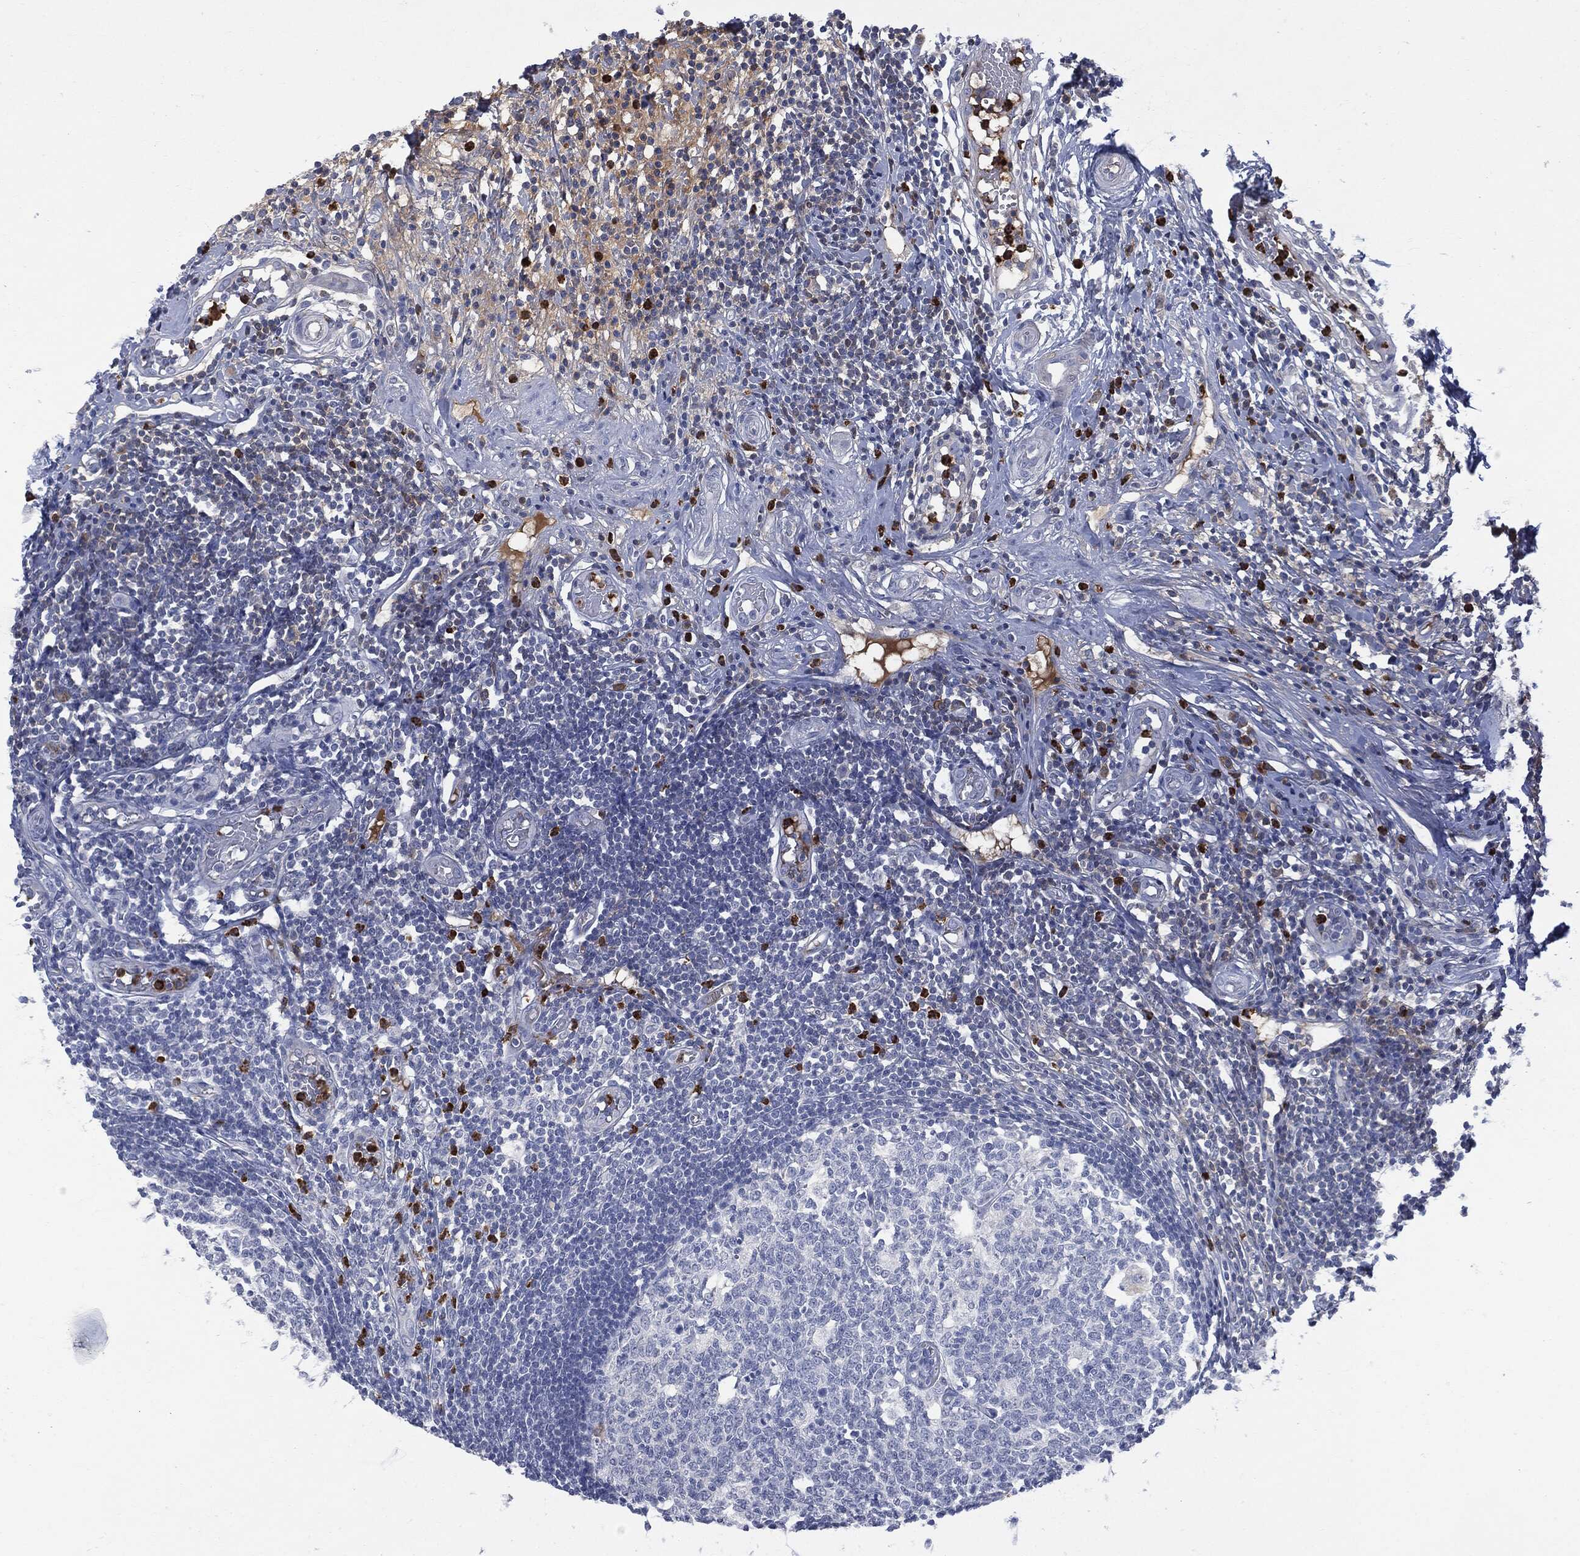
{"staining": {"intensity": "negative", "quantity": "none", "location": "none"}, "tissue": "appendix", "cell_type": "Glandular cells", "image_type": "normal", "snomed": [{"axis": "morphology", "description": "Normal tissue, NOS"}, {"axis": "morphology", "description": "Inflammation, NOS"}, {"axis": "topography", "description": "Appendix"}], "caption": "IHC histopathology image of unremarkable appendix: appendix stained with DAB (3,3'-diaminobenzidine) exhibits no significant protein positivity in glandular cells. (Brightfield microscopy of DAB immunohistochemistry at high magnification).", "gene": "BTK", "patient": {"sex": "male", "age": 16}}